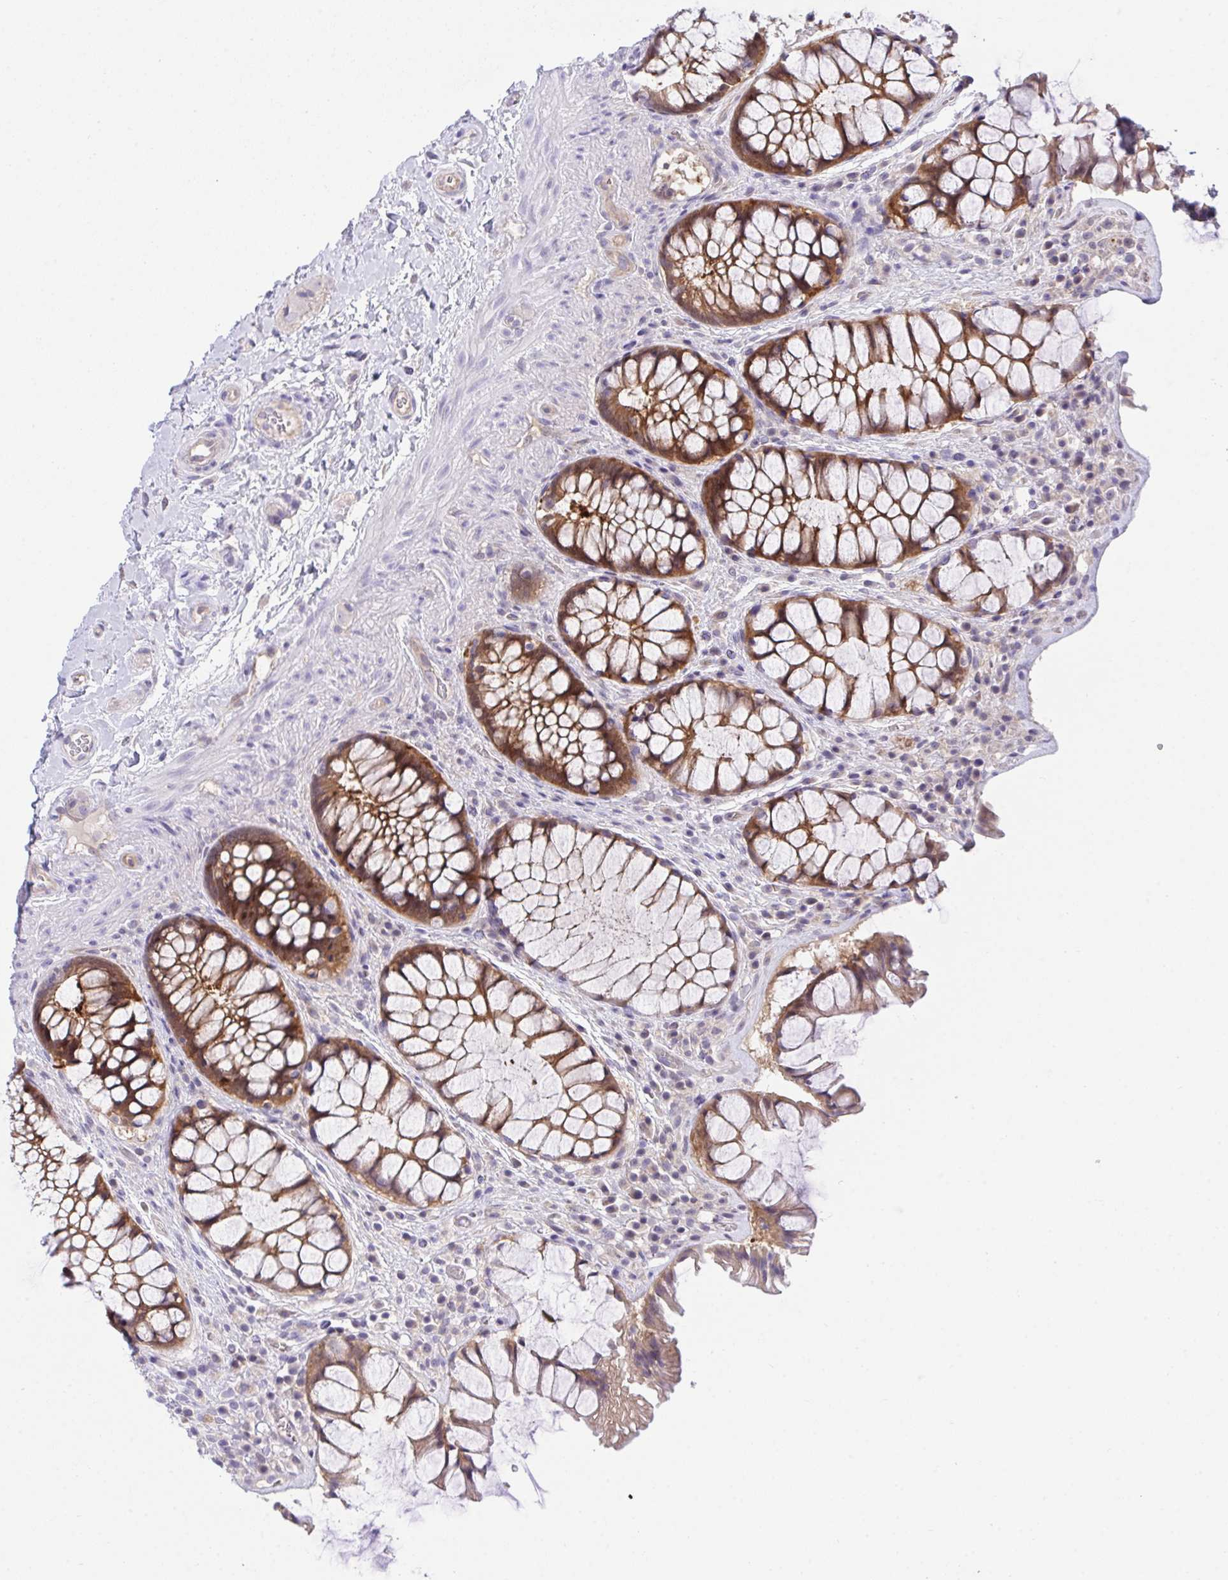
{"staining": {"intensity": "strong", "quantity": ">75%", "location": "cytoplasmic/membranous,nuclear"}, "tissue": "rectum", "cell_type": "Glandular cells", "image_type": "normal", "snomed": [{"axis": "morphology", "description": "Normal tissue, NOS"}, {"axis": "topography", "description": "Rectum"}], "caption": "Rectum stained with immunohistochemistry reveals strong cytoplasmic/membranous,nuclear expression in about >75% of glandular cells. Nuclei are stained in blue.", "gene": "HOXD12", "patient": {"sex": "female", "age": 58}}